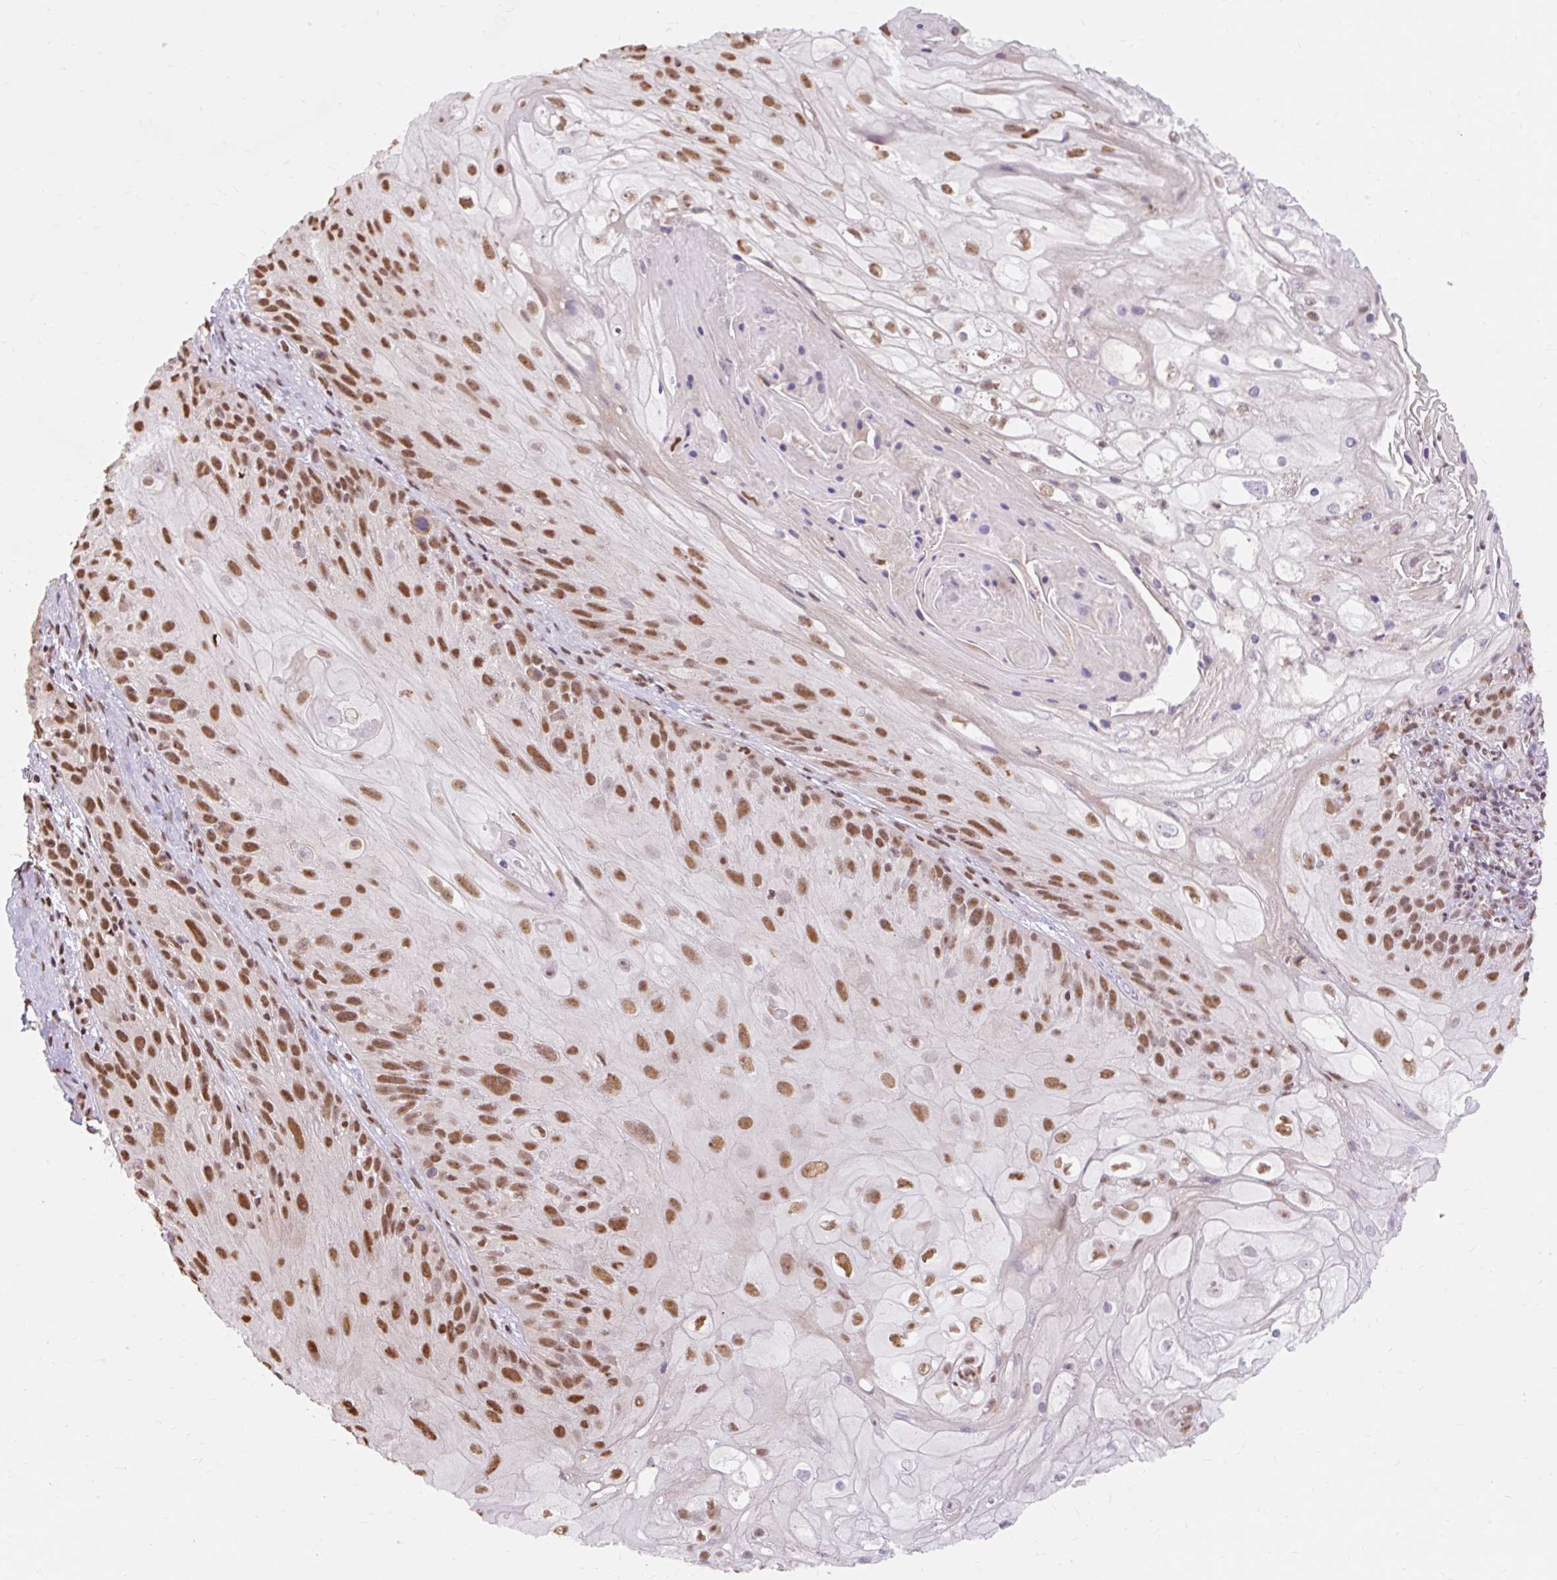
{"staining": {"intensity": "strong", "quantity": ">75%", "location": "nuclear"}, "tissue": "skin cancer", "cell_type": "Tumor cells", "image_type": "cancer", "snomed": [{"axis": "morphology", "description": "Squamous cell carcinoma, NOS"}, {"axis": "topography", "description": "Skin"}, {"axis": "topography", "description": "Vulva"}], "caption": "Immunohistochemistry image of human skin cancer (squamous cell carcinoma) stained for a protein (brown), which reveals high levels of strong nuclear staining in approximately >75% of tumor cells.", "gene": "NPIPB12", "patient": {"sex": "female", "age": 76}}